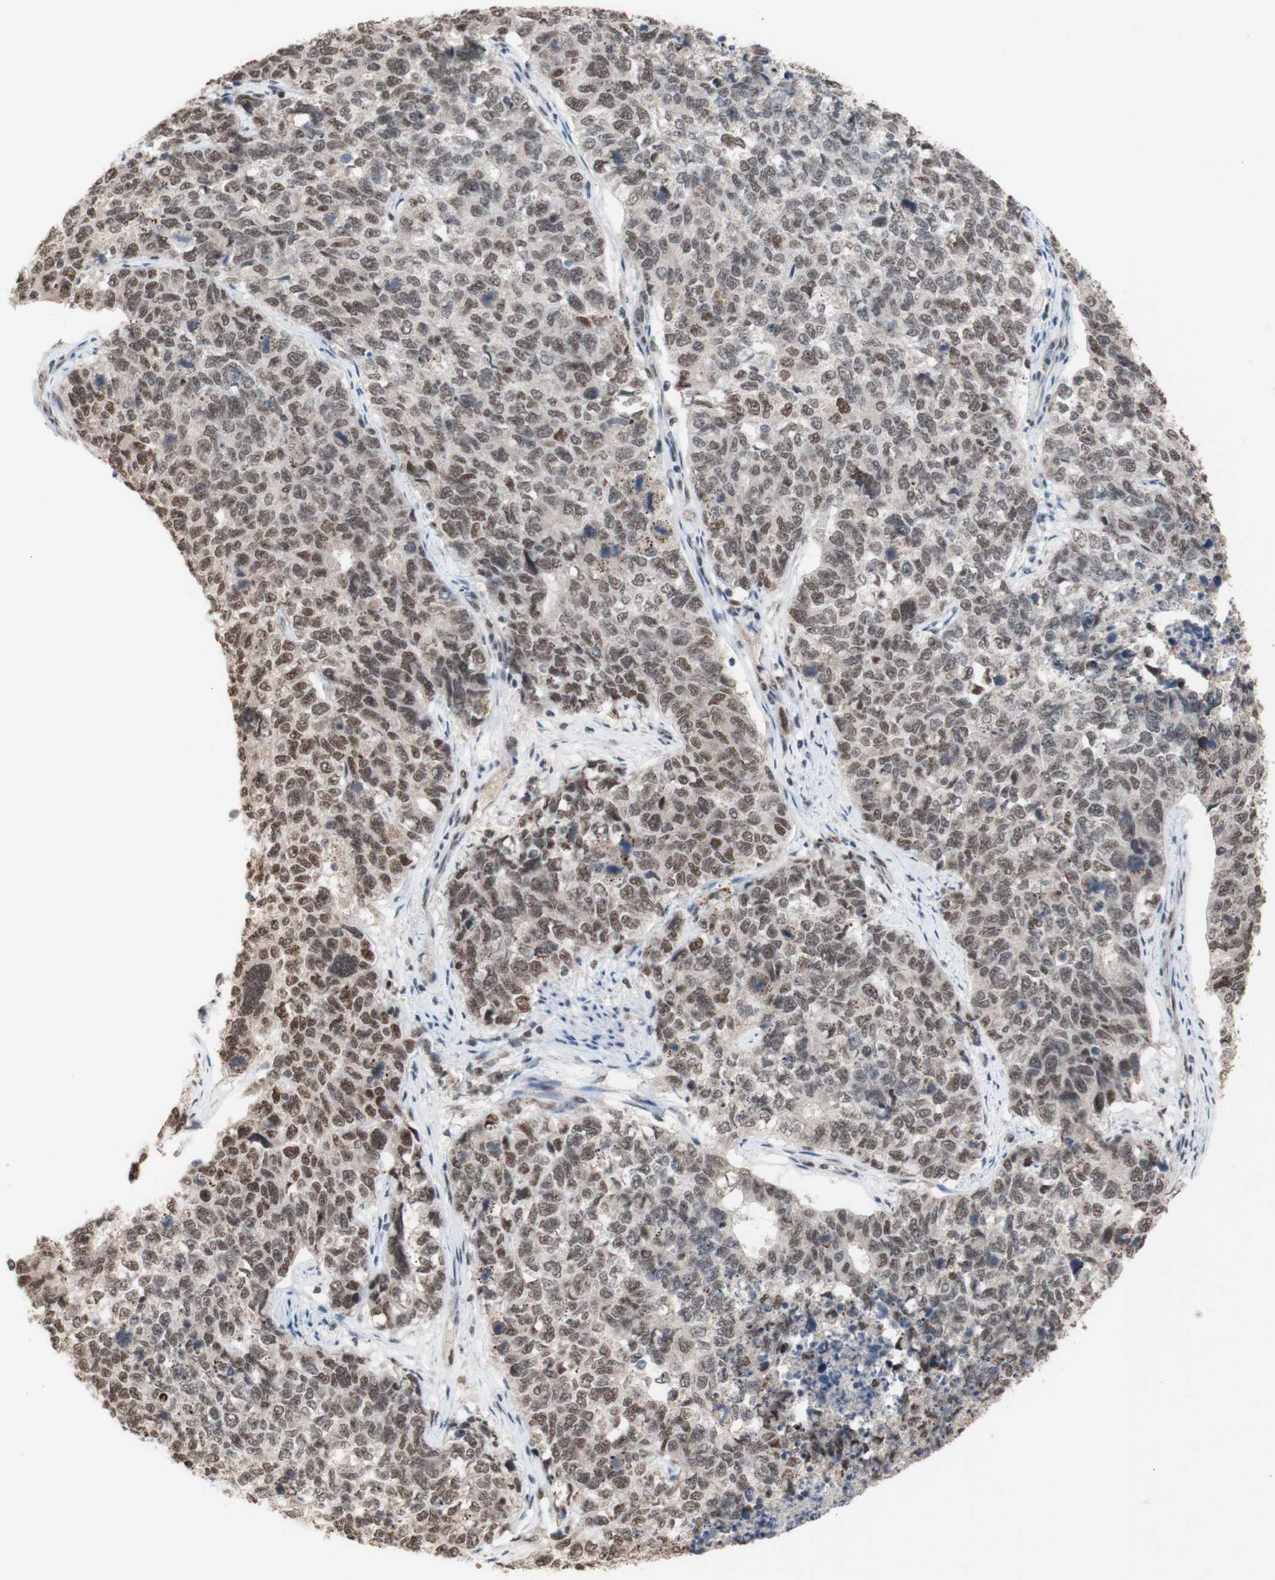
{"staining": {"intensity": "weak", "quantity": ">75%", "location": "nuclear"}, "tissue": "cervical cancer", "cell_type": "Tumor cells", "image_type": "cancer", "snomed": [{"axis": "morphology", "description": "Squamous cell carcinoma, NOS"}, {"axis": "topography", "description": "Cervix"}], "caption": "IHC of squamous cell carcinoma (cervical) exhibits low levels of weak nuclear expression in about >75% of tumor cells.", "gene": "SFPQ", "patient": {"sex": "female", "age": 63}}